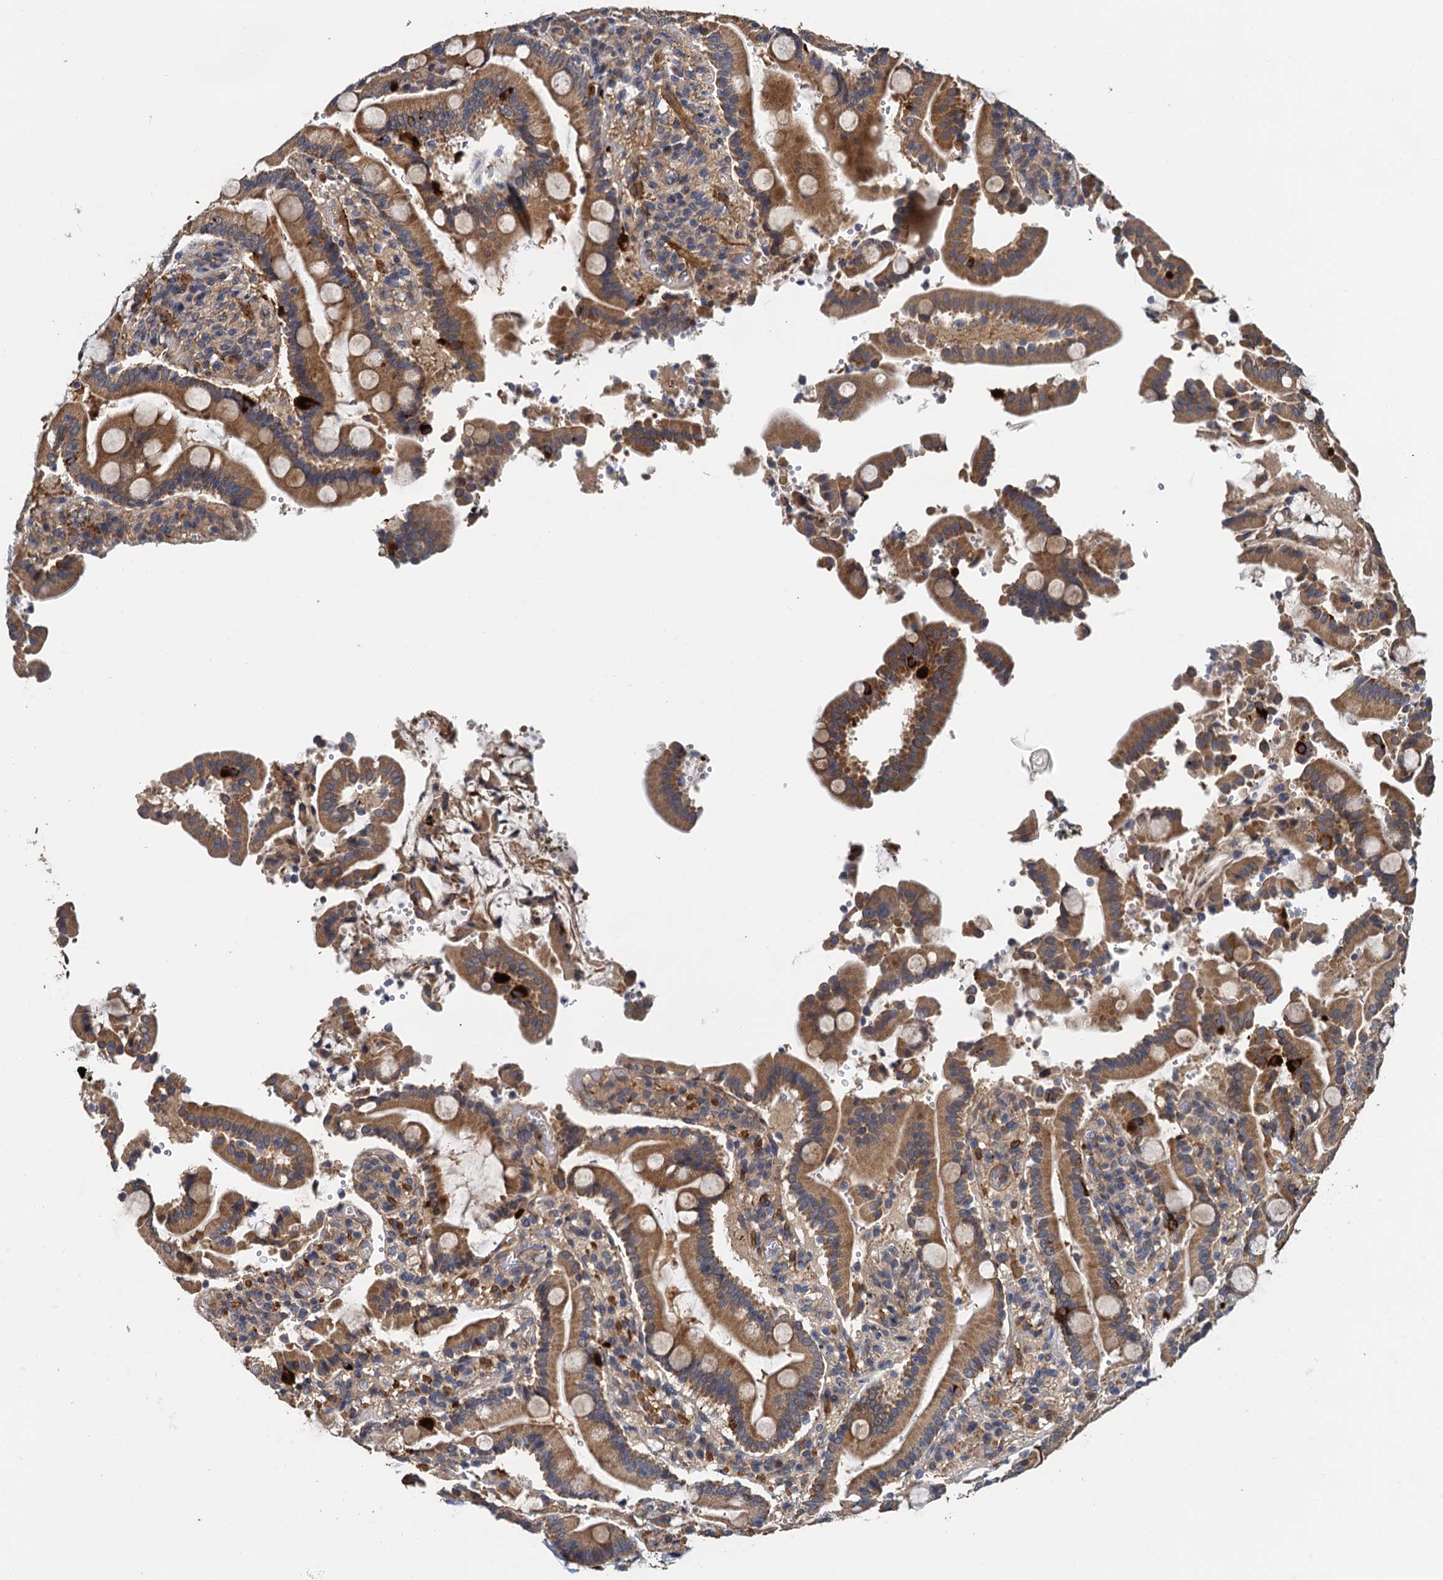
{"staining": {"intensity": "moderate", "quantity": ">75%", "location": "cytoplasmic/membranous"}, "tissue": "duodenum", "cell_type": "Glandular cells", "image_type": "normal", "snomed": [{"axis": "morphology", "description": "Normal tissue, NOS"}, {"axis": "topography", "description": "Small intestine, NOS"}], "caption": "Human duodenum stained for a protein (brown) exhibits moderate cytoplasmic/membranous positive positivity in approximately >75% of glandular cells.", "gene": "MEAK7", "patient": {"sex": "female", "age": 71}}